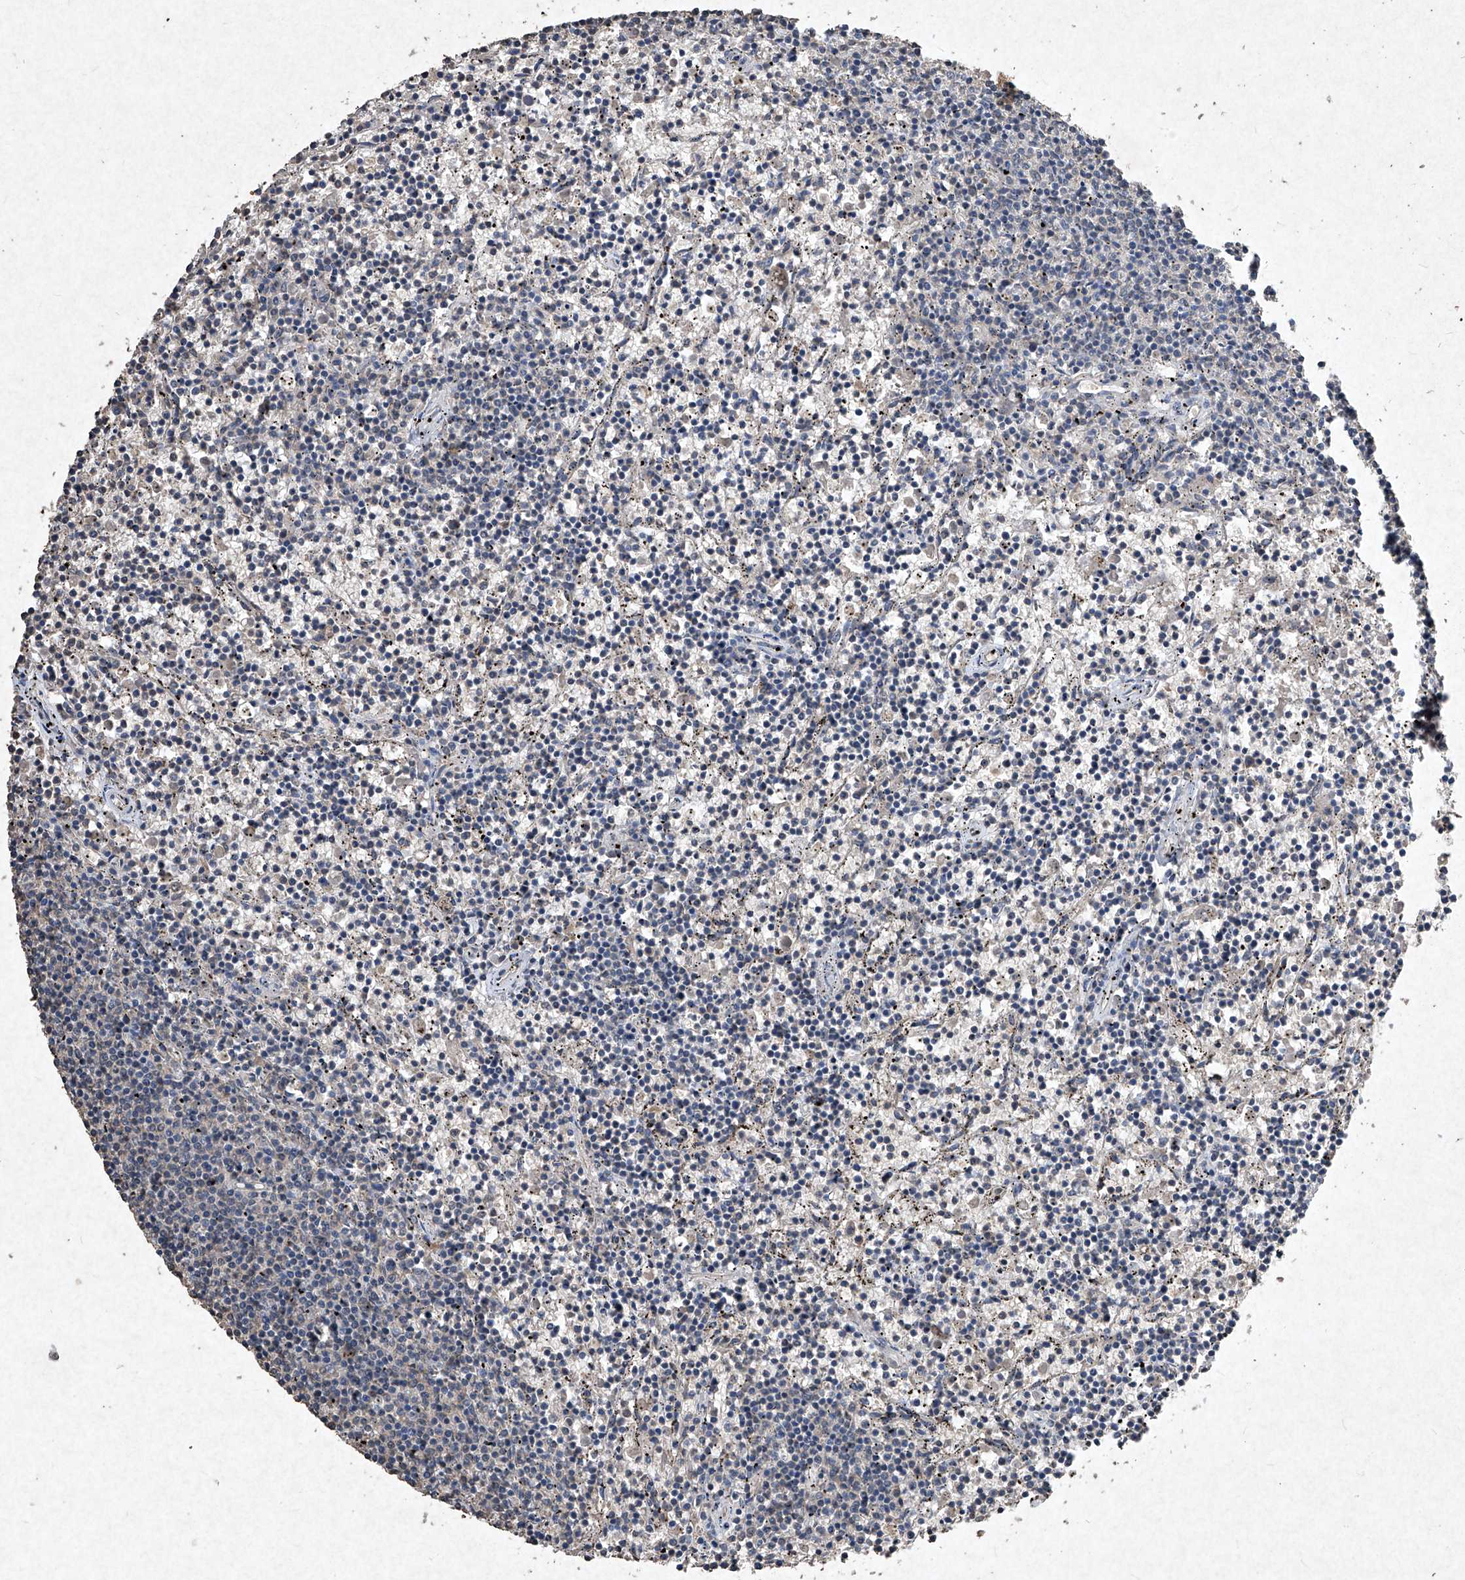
{"staining": {"intensity": "negative", "quantity": "none", "location": "none"}, "tissue": "lymphoma", "cell_type": "Tumor cells", "image_type": "cancer", "snomed": [{"axis": "morphology", "description": "Malignant lymphoma, non-Hodgkin's type, Low grade"}, {"axis": "topography", "description": "Spleen"}], "caption": "Tumor cells show no significant expression in low-grade malignant lymphoma, non-Hodgkin's type.", "gene": "MED16", "patient": {"sex": "female", "age": 50}}